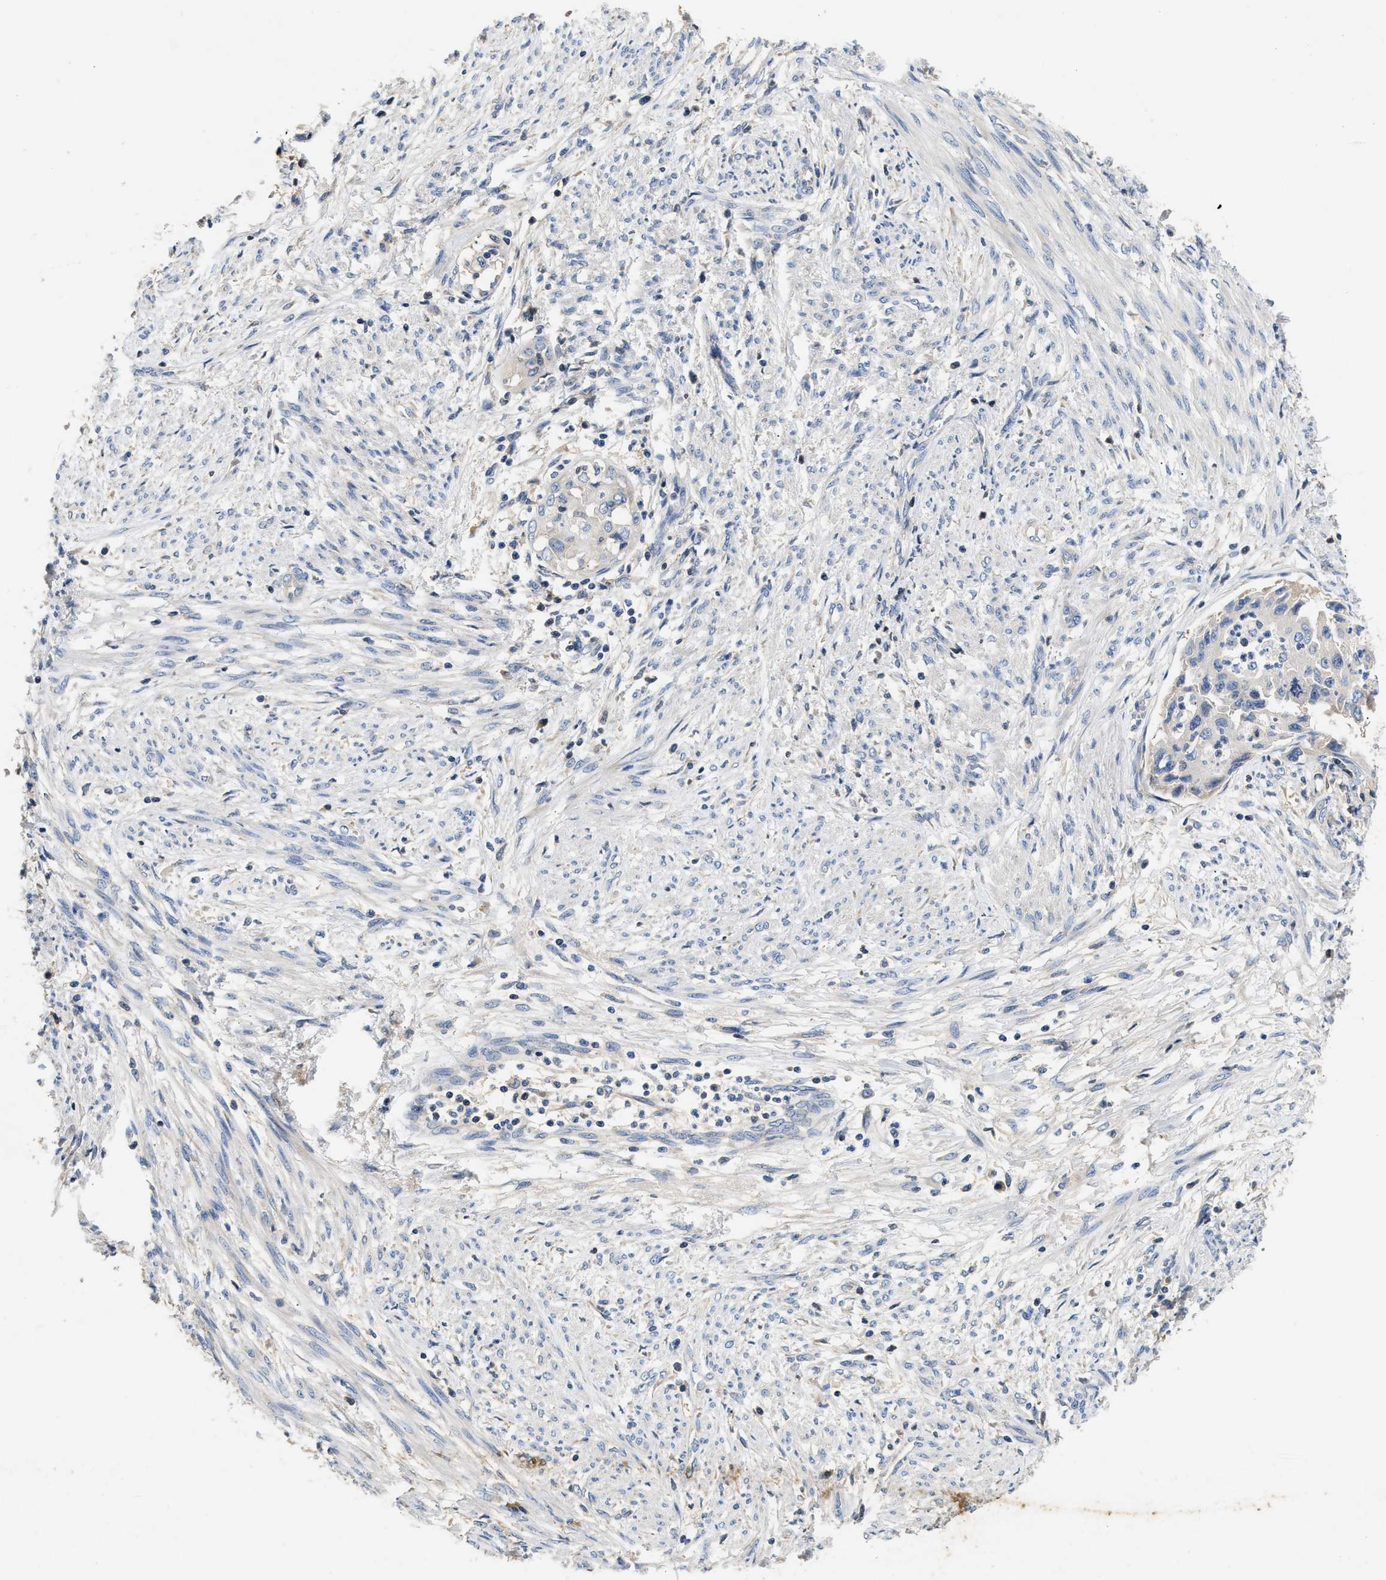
{"staining": {"intensity": "negative", "quantity": "none", "location": "none"}, "tissue": "endometrial cancer", "cell_type": "Tumor cells", "image_type": "cancer", "snomed": [{"axis": "morphology", "description": "Adenocarcinoma, NOS"}, {"axis": "topography", "description": "Endometrium"}], "caption": "Adenocarcinoma (endometrial) was stained to show a protein in brown. There is no significant expression in tumor cells. The staining was performed using DAB (3,3'-diaminobenzidine) to visualize the protein expression in brown, while the nuclei were stained in blue with hematoxylin (Magnification: 20x).", "gene": "IL17RC", "patient": {"sex": "female", "age": 85}}